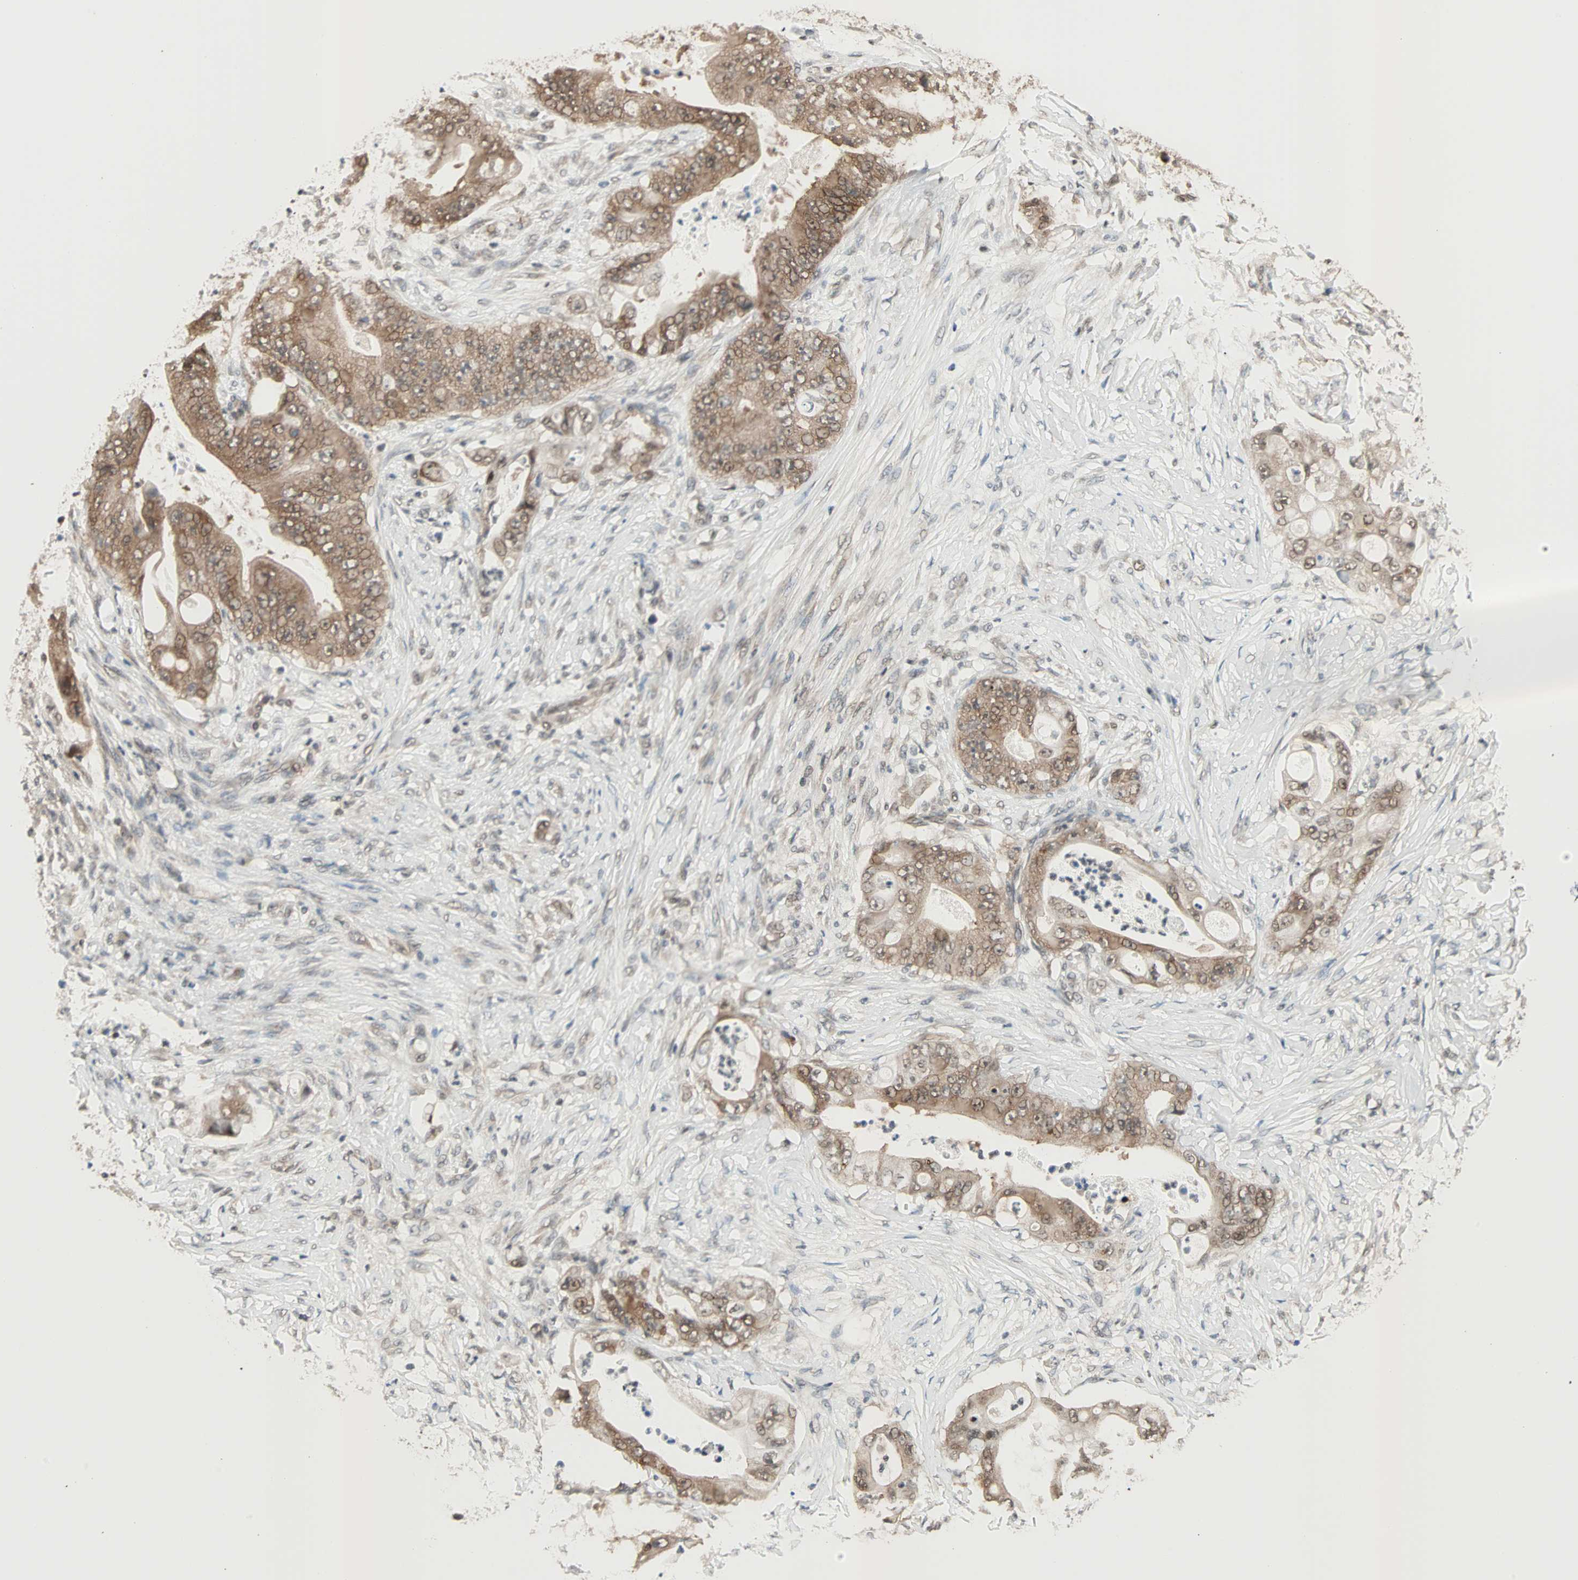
{"staining": {"intensity": "moderate", "quantity": ">75%", "location": "cytoplasmic/membranous,nuclear"}, "tissue": "stomach cancer", "cell_type": "Tumor cells", "image_type": "cancer", "snomed": [{"axis": "morphology", "description": "Adenocarcinoma, NOS"}, {"axis": "topography", "description": "Stomach"}], "caption": "Adenocarcinoma (stomach) was stained to show a protein in brown. There is medium levels of moderate cytoplasmic/membranous and nuclear expression in approximately >75% of tumor cells.", "gene": "DAZAP1", "patient": {"sex": "female", "age": 73}}